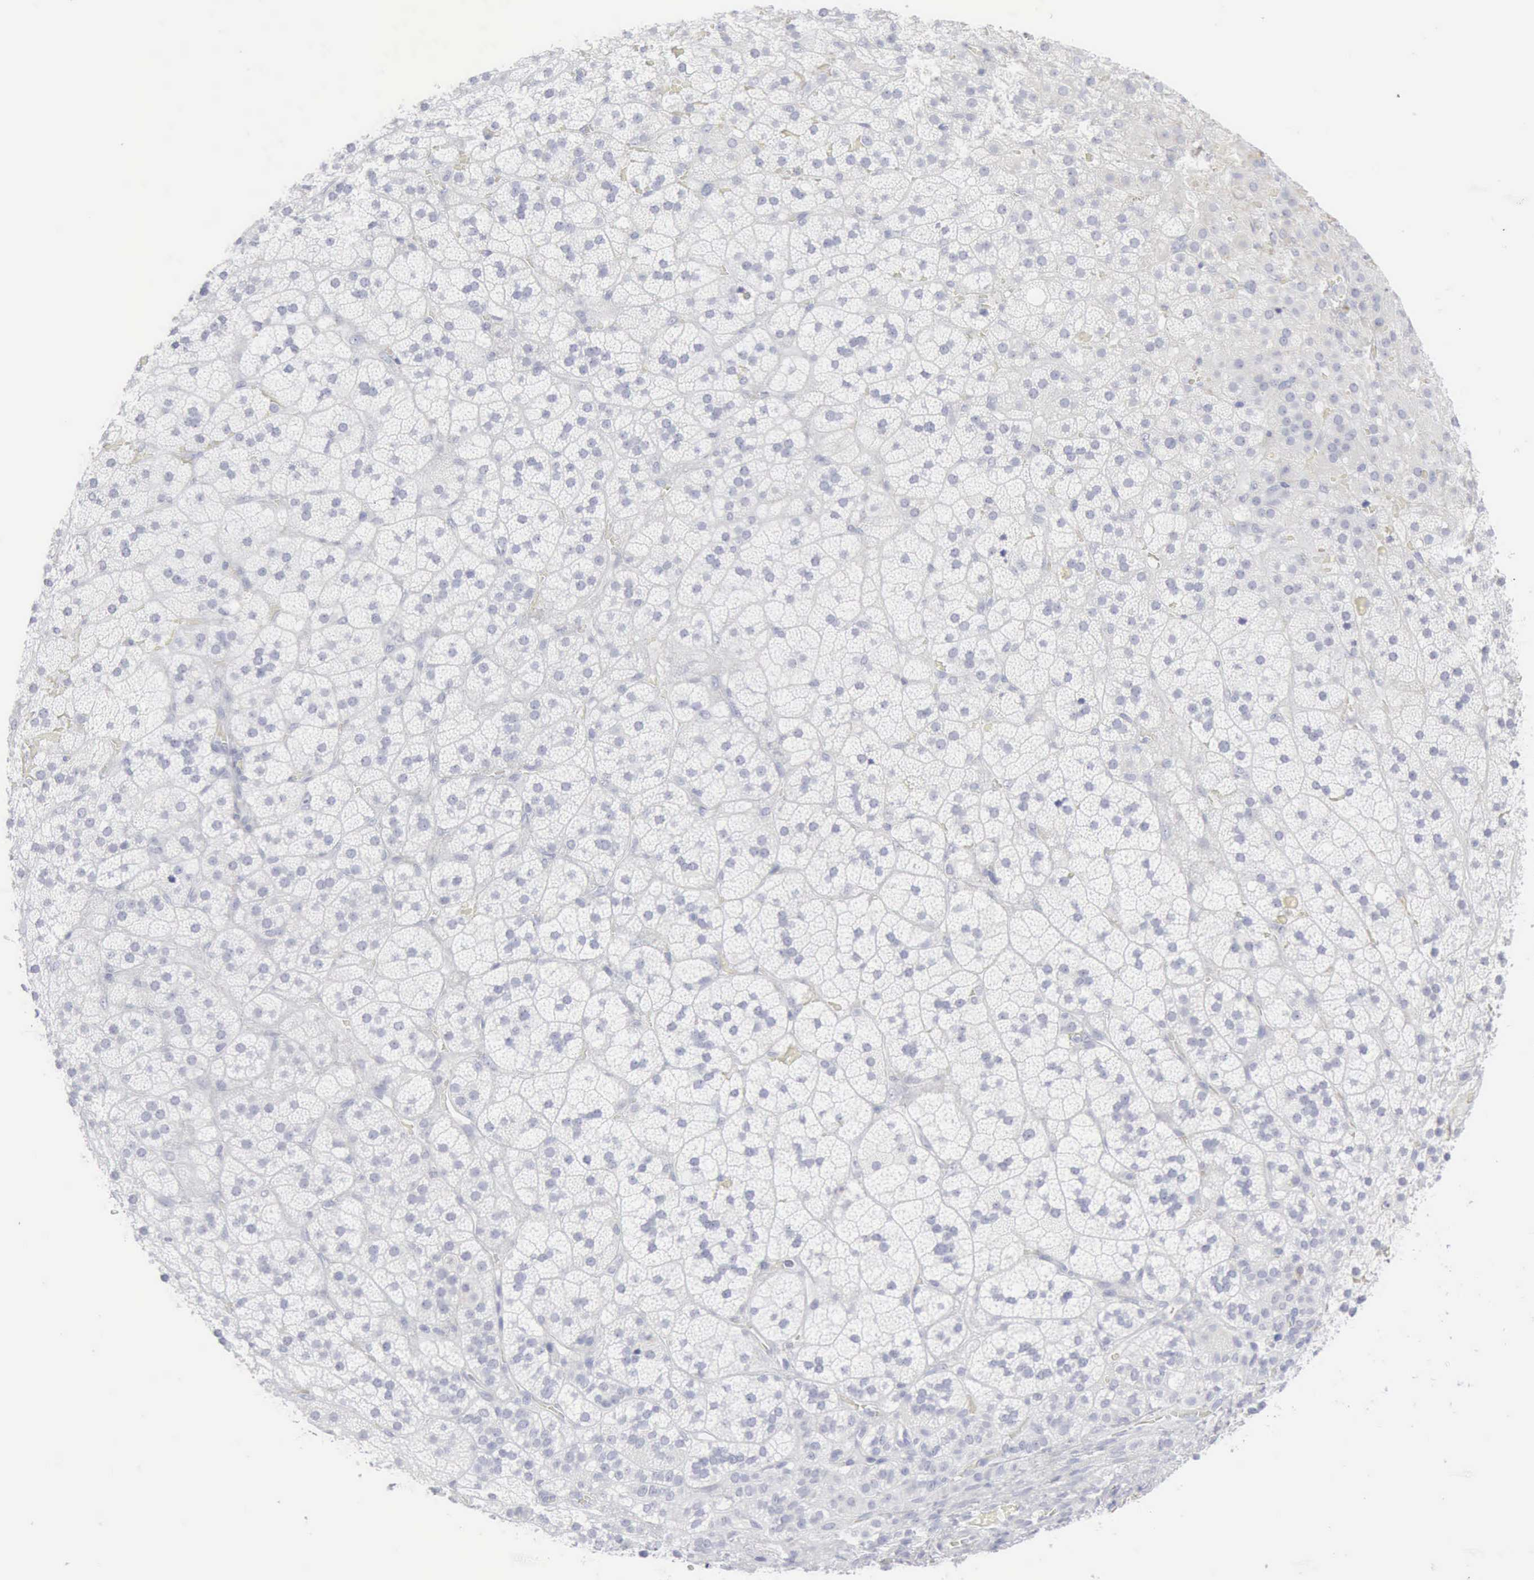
{"staining": {"intensity": "negative", "quantity": "none", "location": "none"}, "tissue": "adrenal gland", "cell_type": "Glandular cells", "image_type": "normal", "snomed": [{"axis": "morphology", "description": "Normal tissue, NOS"}, {"axis": "topography", "description": "Adrenal gland"}], "caption": "IHC image of unremarkable adrenal gland: human adrenal gland stained with DAB displays no significant protein staining in glandular cells.", "gene": "CMA1", "patient": {"sex": "male", "age": 35}}